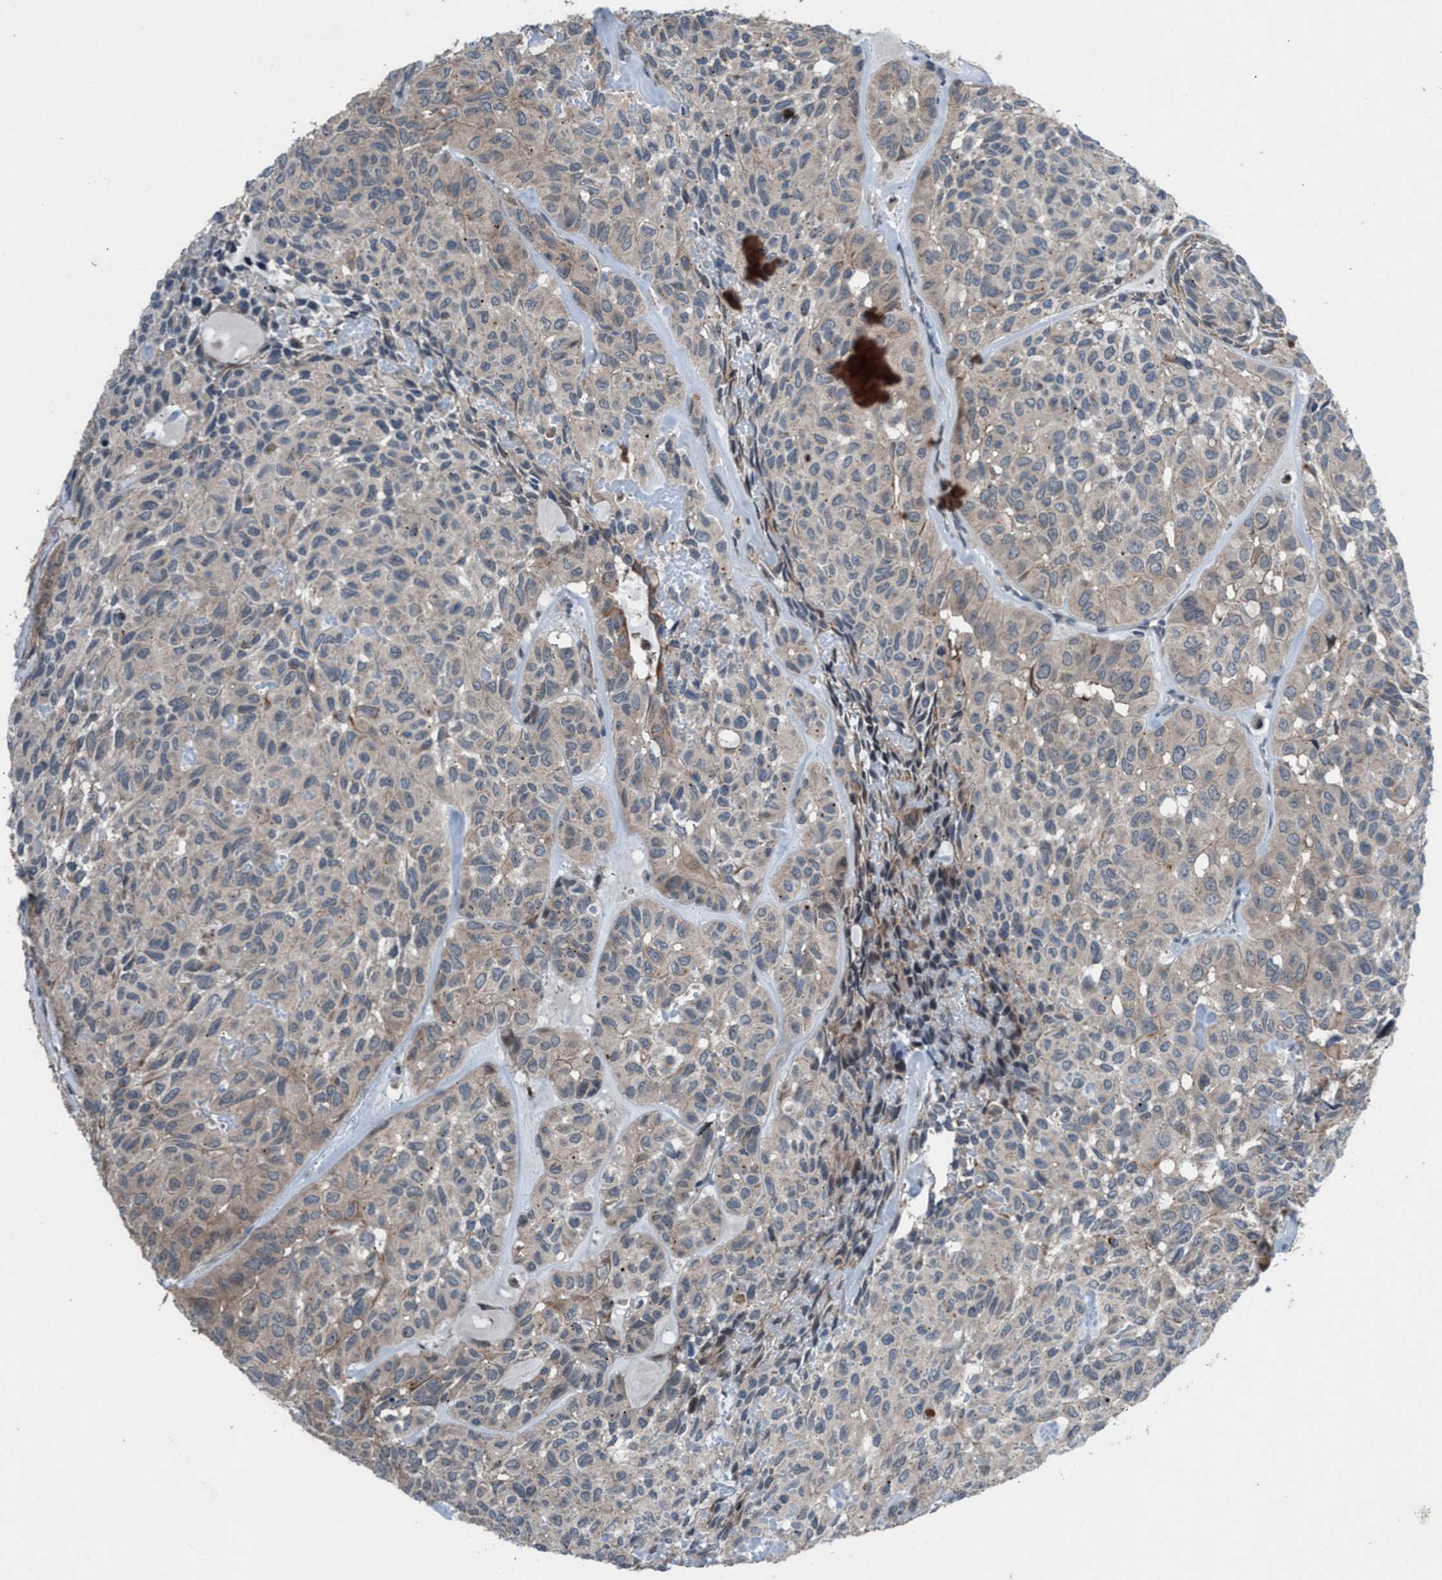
{"staining": {"intensity": "moderate", "quantity": "<25%", "location": "cytoplasmic/membranous"}, "tissue": "head and neck cancer", "cell_type": "Tumor cells", "image_type": "cancer", "snomed": [{"axis": "morphology", "description": "Adenocarcinoma, NOS"}, {"axis": "topography", "description": "Salivary gland, NOS"}, {"axis": "topography", "description": "Head-Neck"}], "caption": "This is an image of IHC staining of head and neck cancer (adenocarcinoma), which shows moderate staining in the cytoplasmic/membranous of tumor cells.", "gene": "NISCH", "patient": {"sex": "female", "age": 76}}